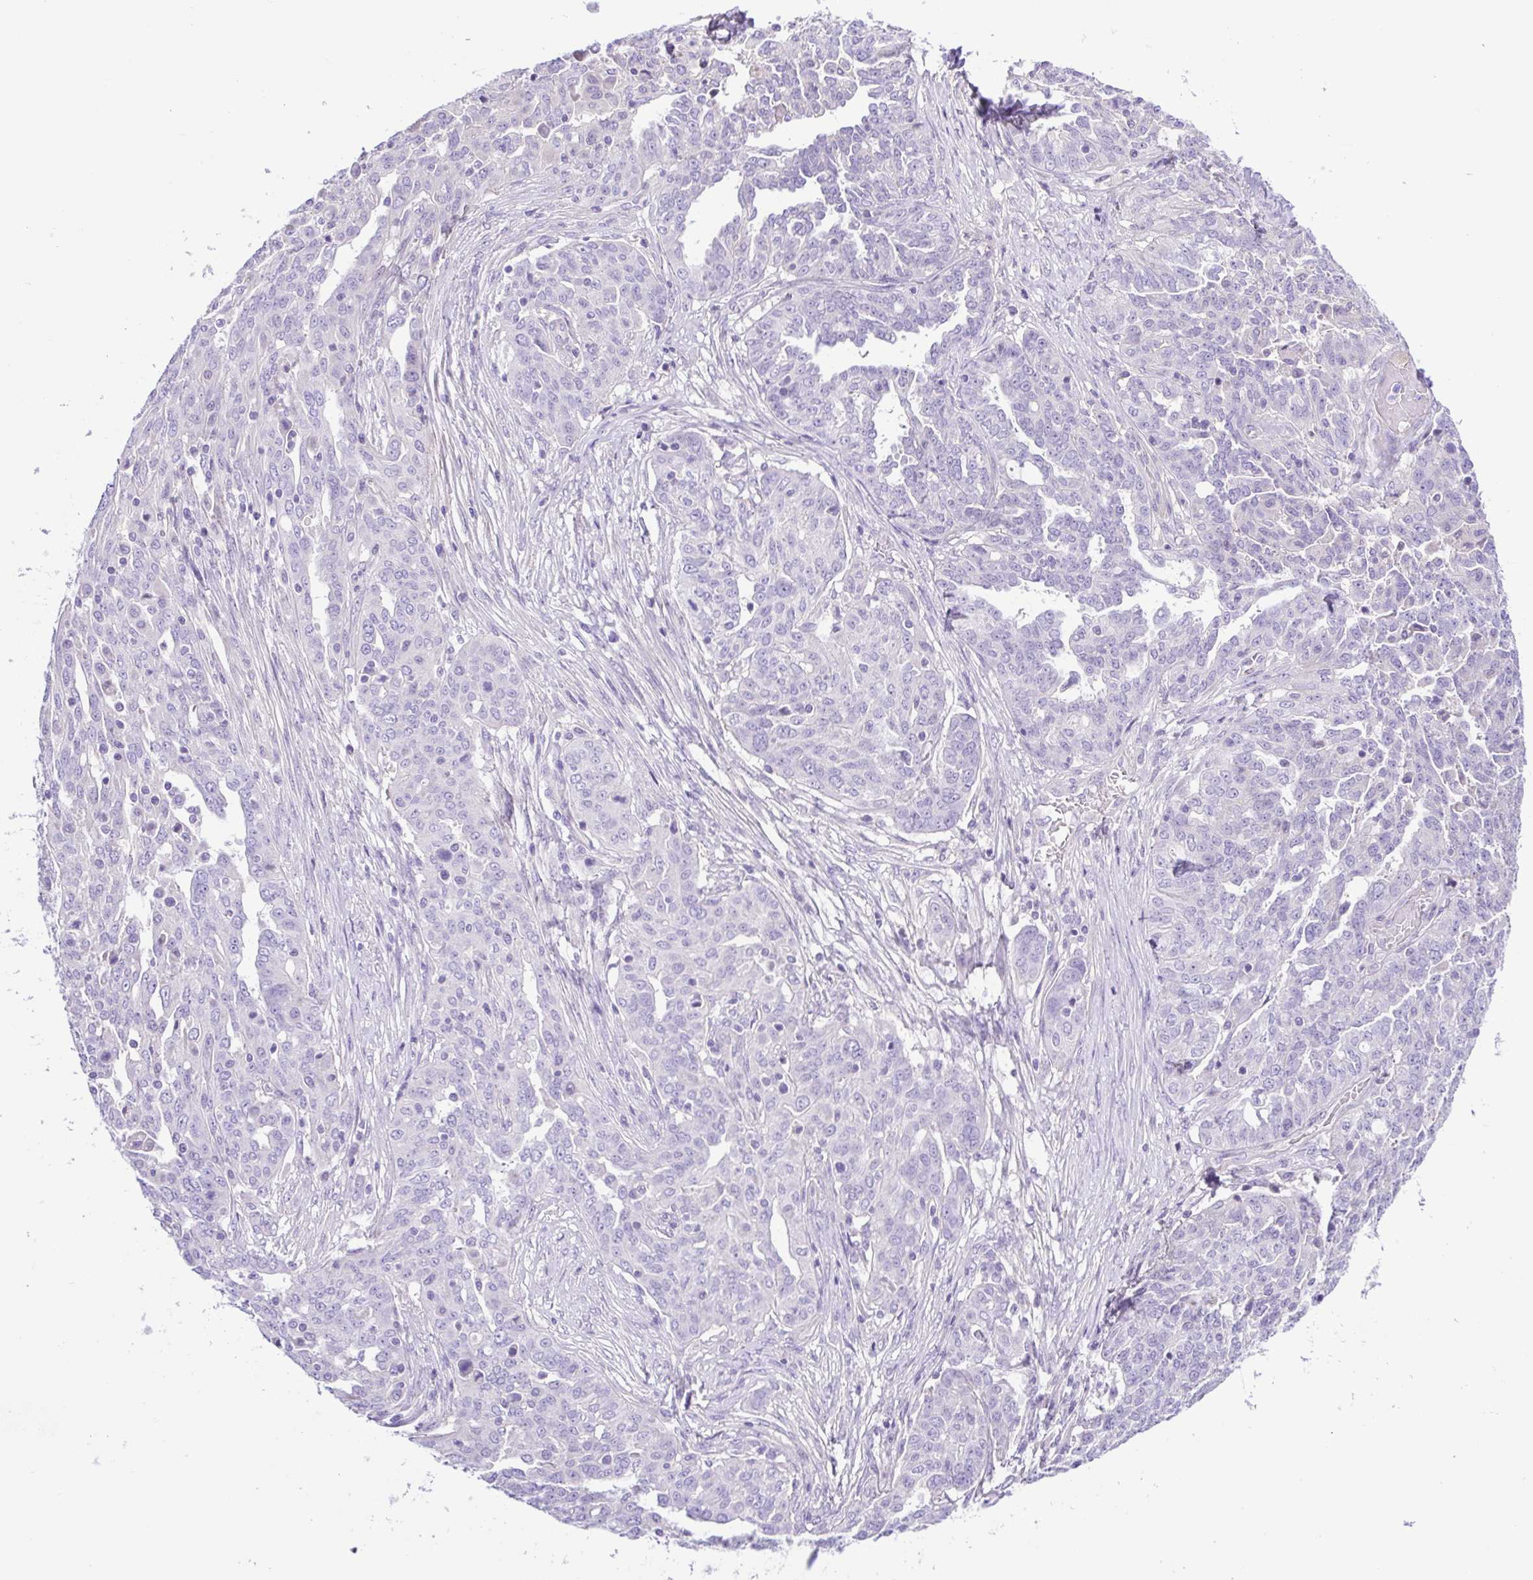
{"staining": {"intensity": "negative", "quantity": "none", "location": "none"}, "tissue": "ovarian cancer", "cell_type": "Tumor cells", "image_type": "cancer", "snomed": [{"axis": "morphology", "description": "Cystadenocarcinoma, serous, NOS"}, {"axis": "topography", "description": "Ovary"}], "caption": "DAB immunohistochemical staining of human ovarian serous cystadenocarcinoma reveals no significant expression in tumor cells.", "gene": "ISM2", "patient": {"sex": "female", "age": 67}}